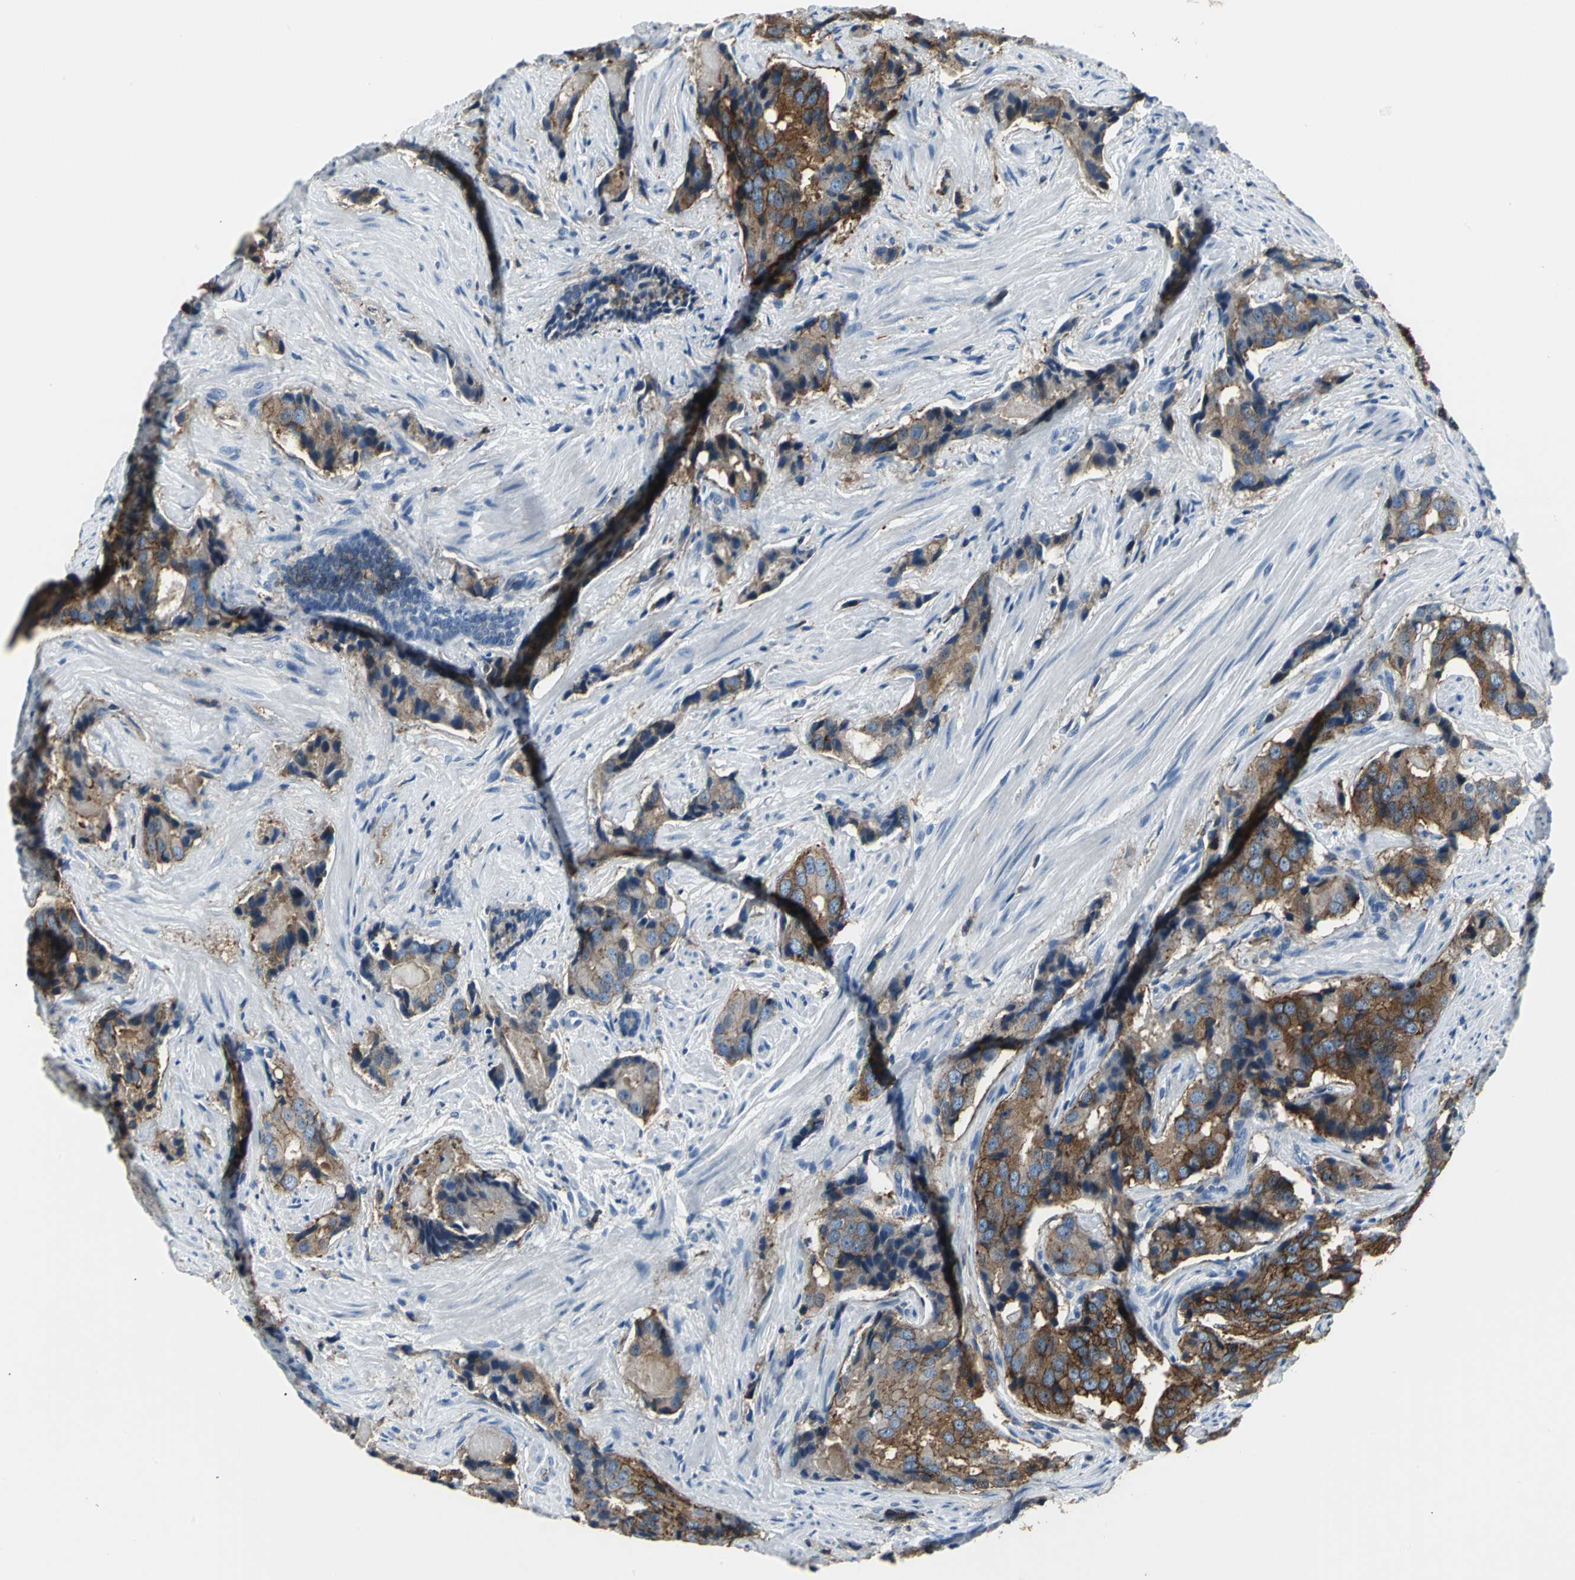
{"staining": {"intensity": "moderate", "quantity": "25%-75%", "location": "cytoplasmic/membranous"}, "tissue": "prostate cancer", "cell_type": "Tumor cells", "image_type": "cancer", "snomed": [{"axis": "morphology", "description": "Adenocarcinoma, High grade"}, {"axis": "topography", "description": "Prostate"}], "caption": "Immunohistochemistry (IHC) (DAB (3,3'-diaminobenzidine)) staining of prostate cancer (adenocarcinoma (high-grade)) exhibits moderate cytoplasmic/membranous protein positivity in approximately 25%-75% of tumor cells.", "gene": "IQGAP2", "patient": {"sex": "male", "age": 58}}